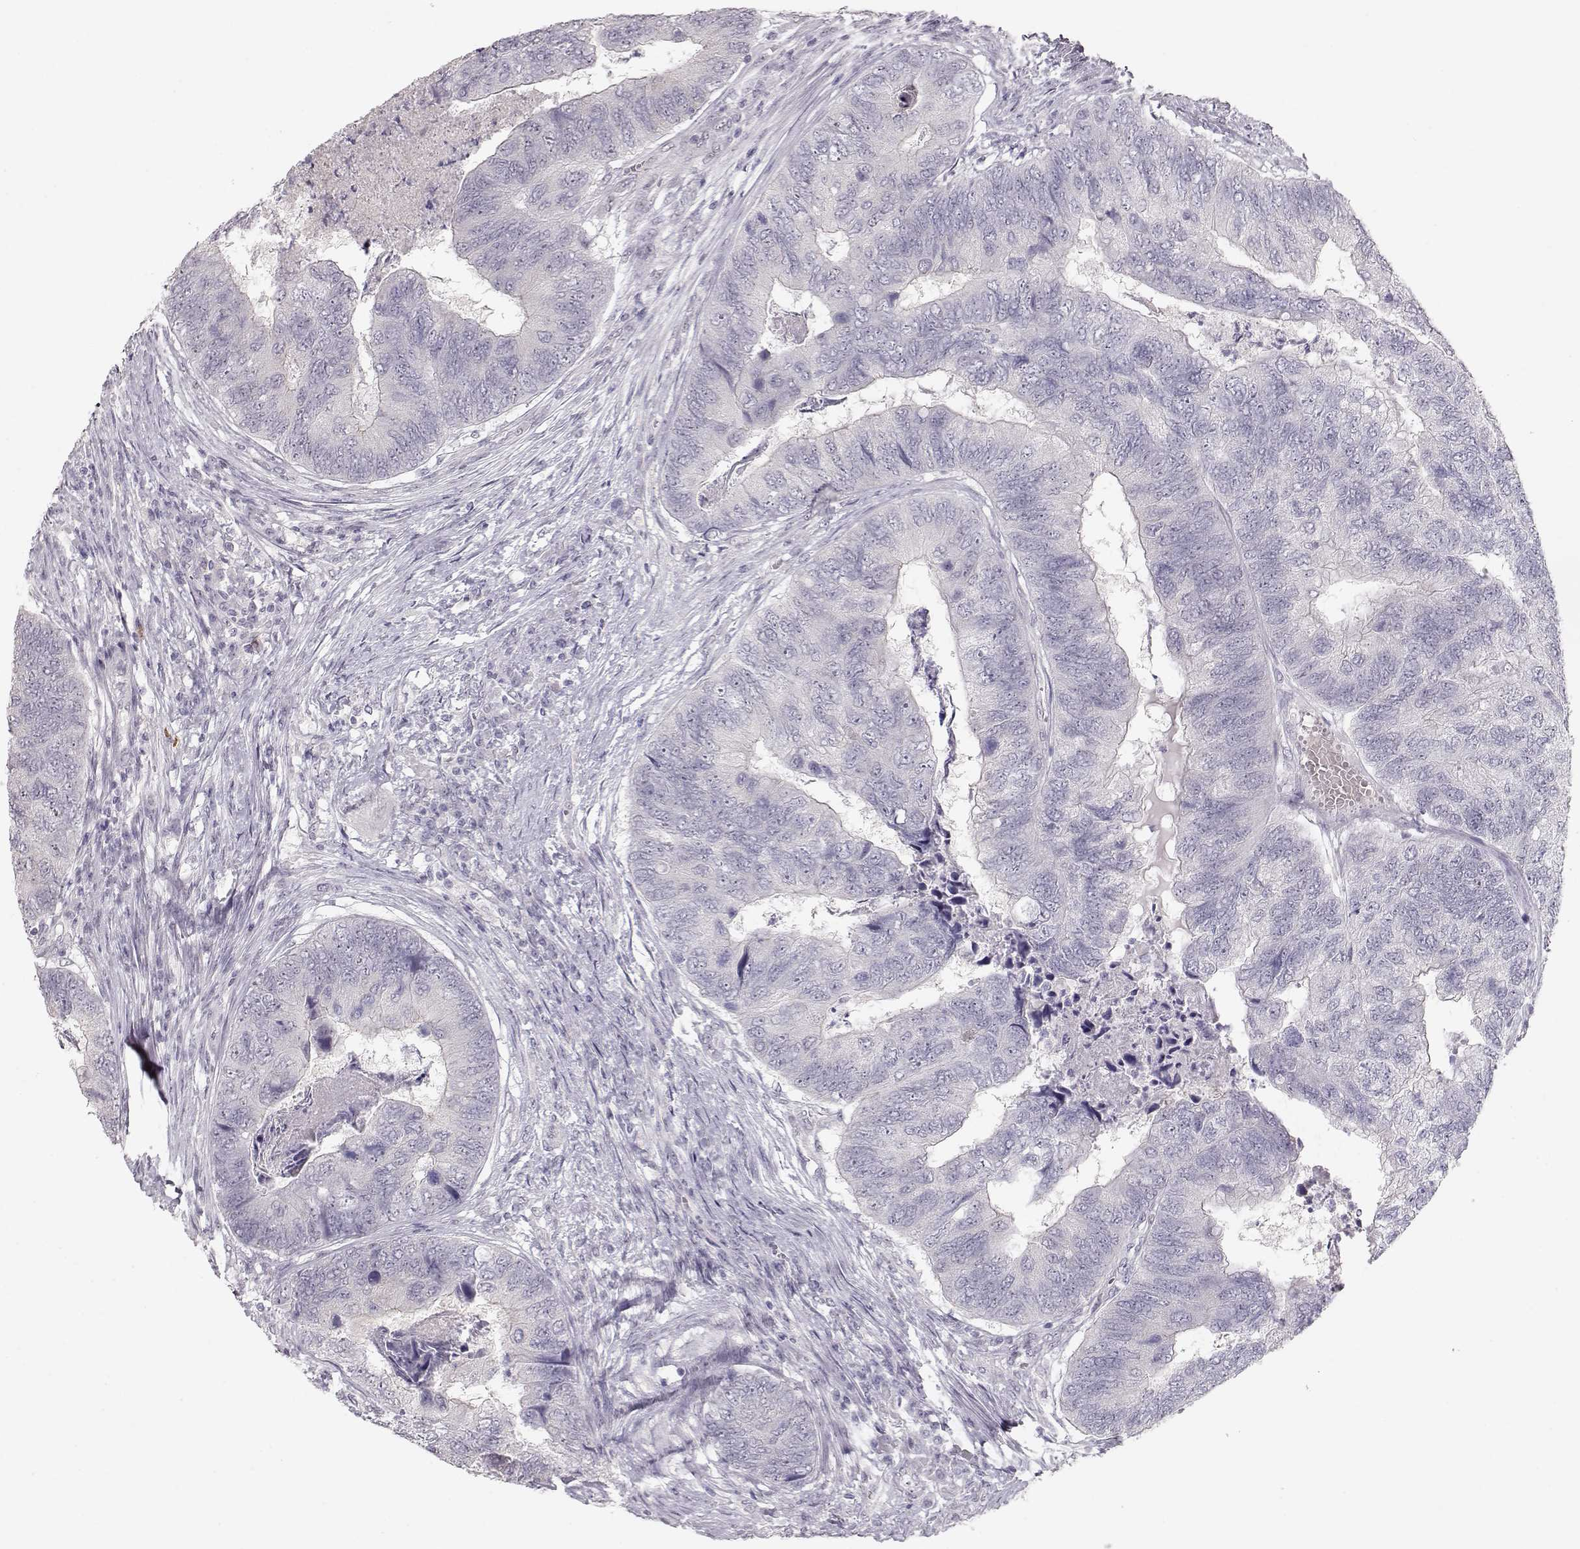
{"staining": {"intensity": "negative", "quantity": "none", "location": "none"}, "tissue": "colorectal cancer", "cell_type": "Tumor cells", "image_type": "cancer", "snomed": [{"axis": "morphology", "description": "Adenocarcinoma, NOS"}, {"axis": "topography", "description": "Colon"}], "caption": "IHC photomicrograph of colorectal cancer (adenocarcinoma) stained for a protein (brown), which displays no positivity in tumor cells. (Stains: DAB IHC with hematoxylin counter stain, Microscopy: brightfield microscopy at high magnification).", "gene": "FAM205A", "patient": {"sex": "female", "age": 67}}